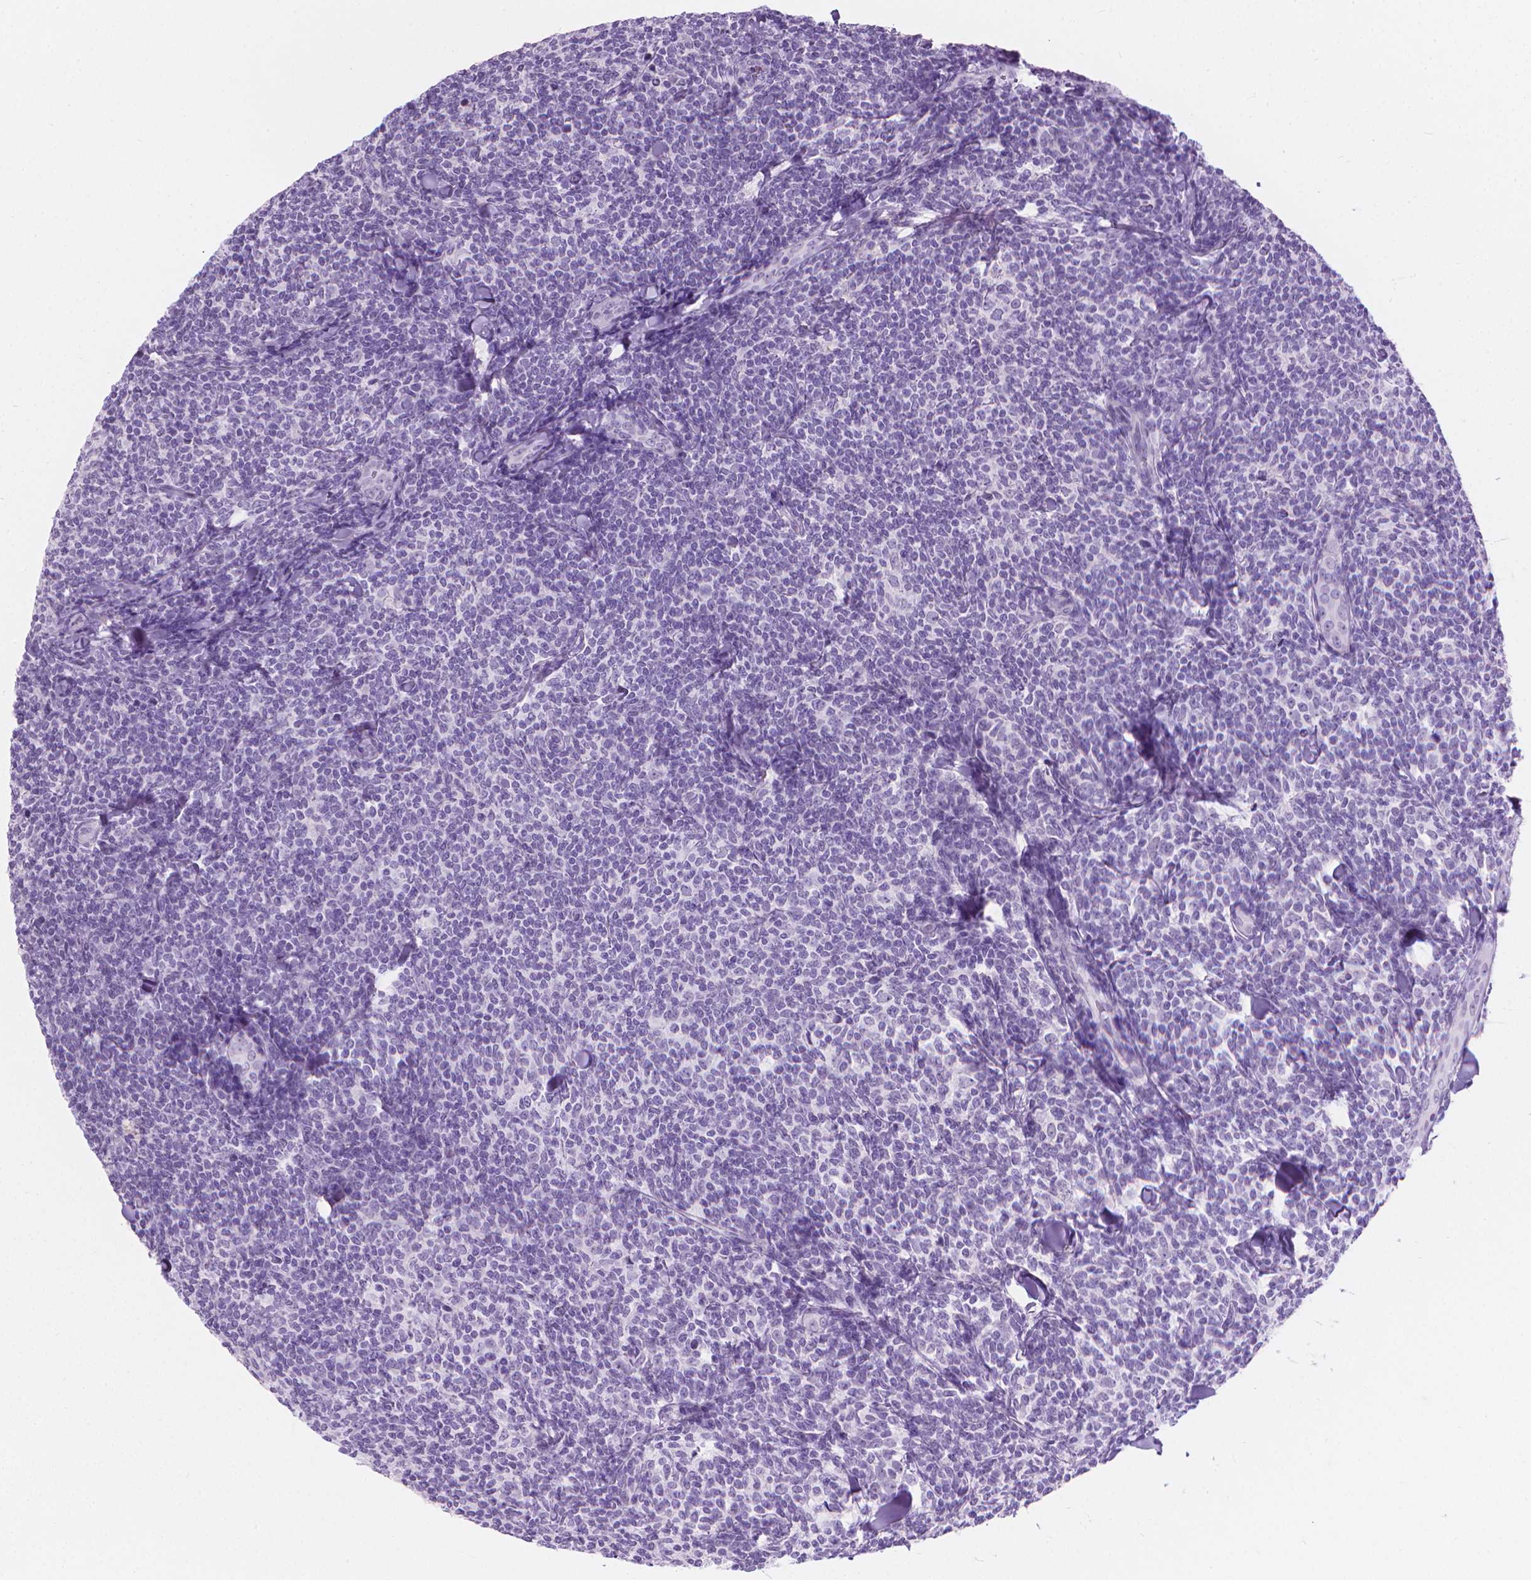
{"staining": {"intensity": "negative", "quantity": "none", "location": "none"}, "tissue": "lymphoma", "cell_type": "Tumor cells", "image_type": "cancer", "snomed": [{"axis": "morphology", "description": "Malignant lymphoma, non-Hodgkin's type, Low grade"}, {"axis": "topography", "description": "Lymph node"}], "caption": "DAB (3,3'-diaminobenzidine) immunohistochemical staining of human lymphoma shows no significant positivity in tumor cells.", "gene": "CFAP52", "patient": {"sex": "female", "age": 56}}